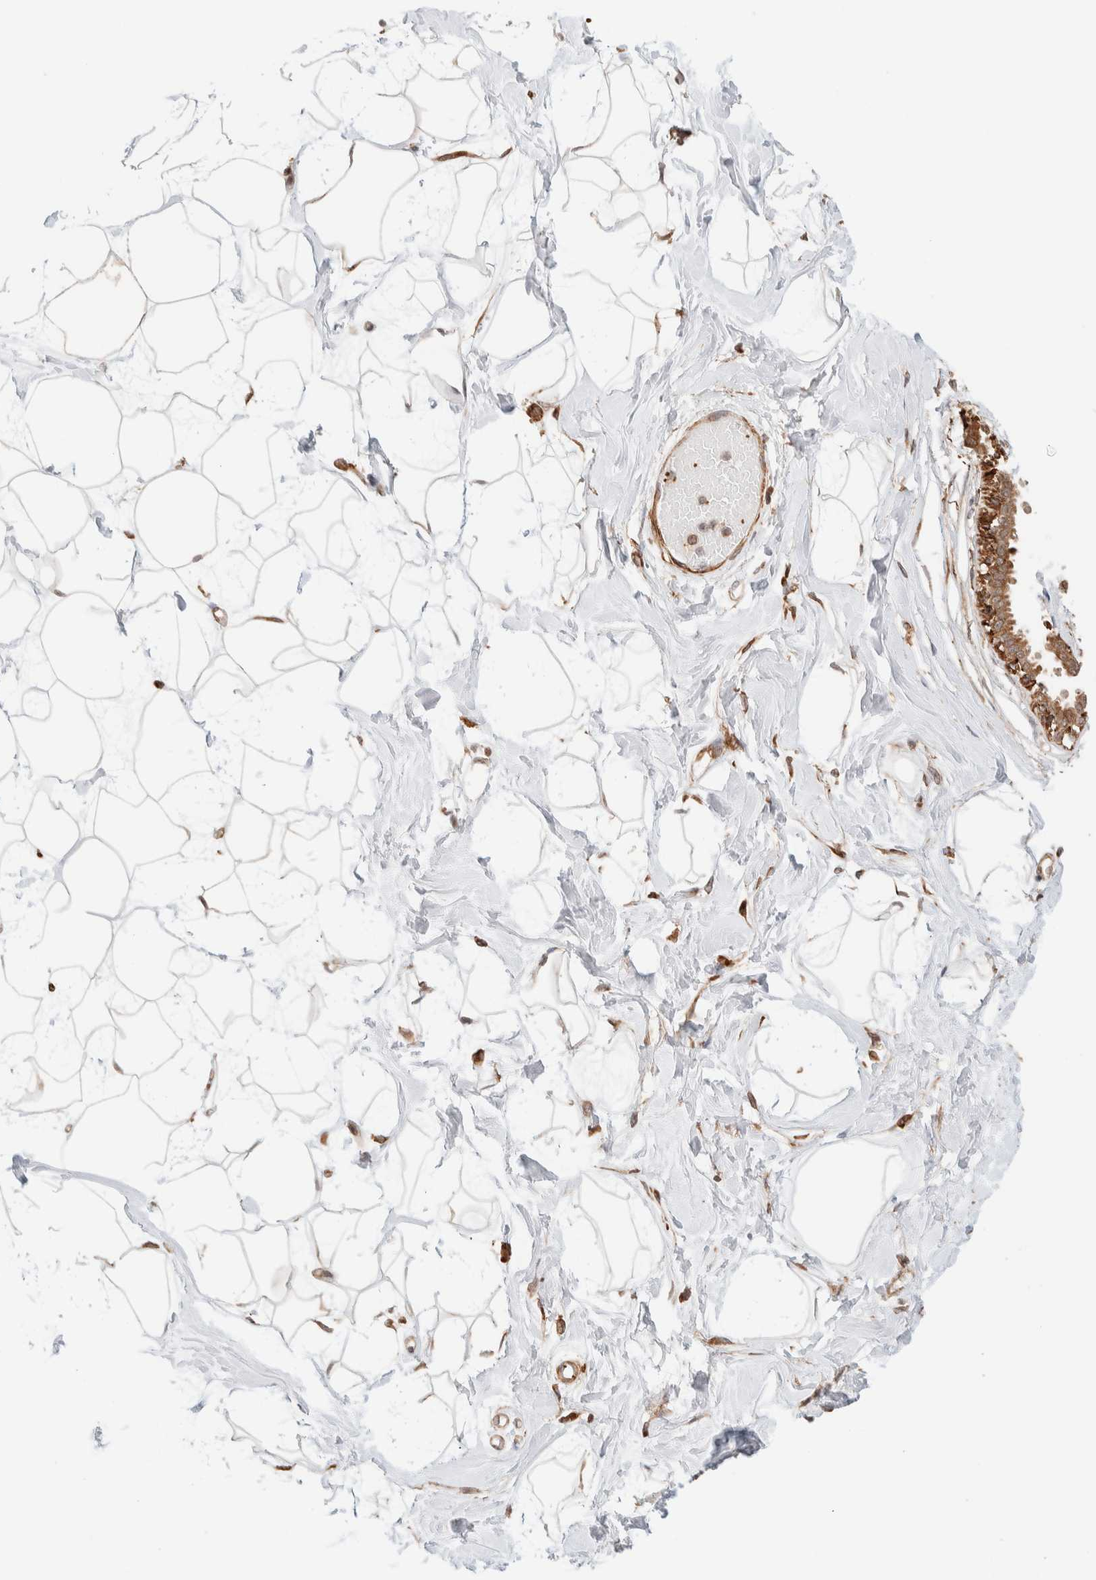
{"staining": {"intensity": "moderate", "quantity": ">75%", "location": "cytoplasmic/membranous,nuclear"}, "tissue": "breast", "cell_type": "Adipocytes", "image_type": "normal", "snomed": [{"axis": "morphology", "description": "Normal tissue, NOS"}, {"axis": "topography", "description": "Breast"}], "caption": "Benign breast demonstrates moderate cytoplasmic/membranous,nuclear expression in about >75% of adipocytes, visualized by immunohistochemistry.", "gene": "INTS1", "patient": {"sex": "female", "age": 45}}